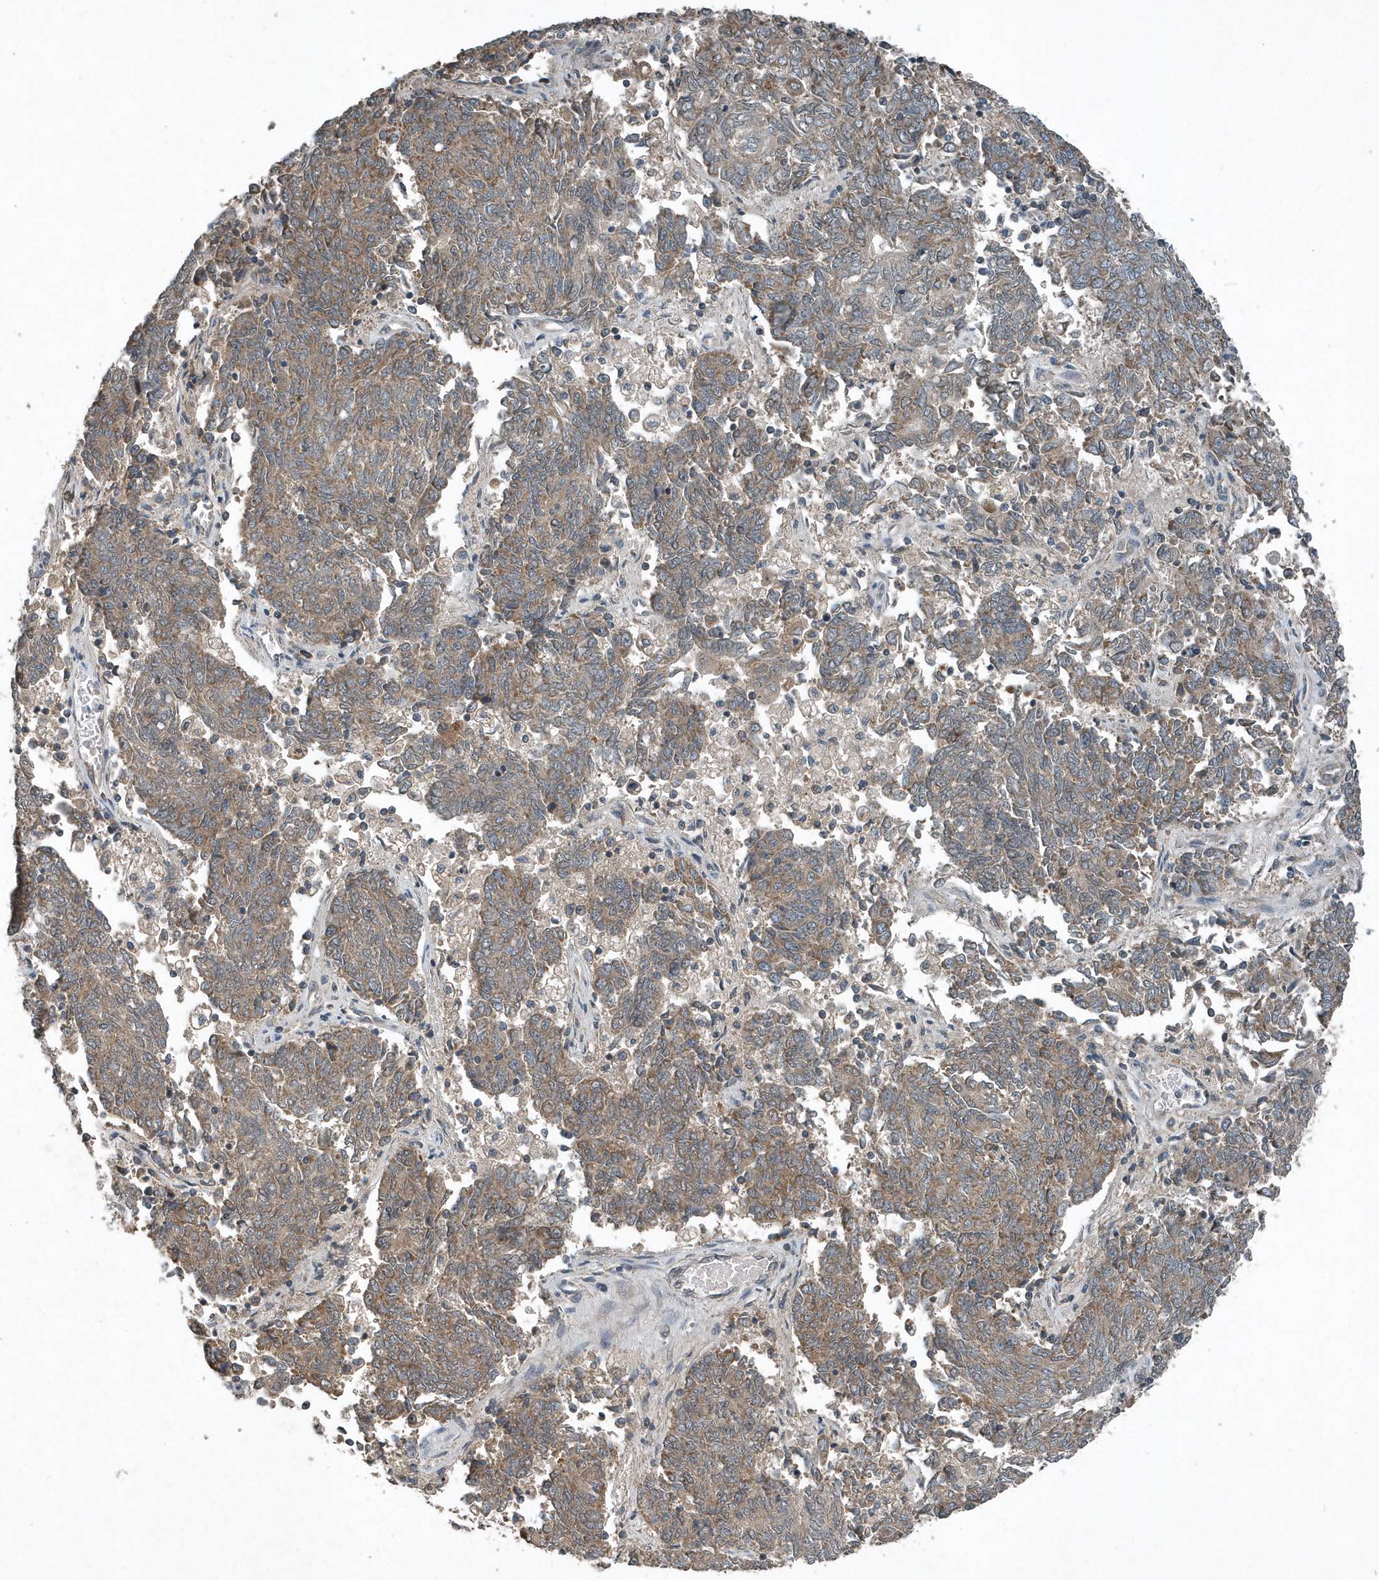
{"staining": {"intensity": "weak", "quantity": ">75%", "location": "cytoplasmic/membranous"}, "tissue": "endometrial cancer", "cell_type": "Tumor cells", "image_type": "cancer", "snomed": [{"axis": "morphology", "description": "Adenocarcinoma, NOS"}, {"axis": "topography", "description": "Endometrium"}], "caption": "A brown stain highlights weak cytoplasmic/membranous staining of a protein in endometrial cancer (adenocarcinoma) tumor cells. The staining was performed using DAB, with brown indicating positive protein expression. Nuclei are stained blue with hematoxylin.", "gene": "SCFD2", "patient": {"sex": "female", "age": 80}}